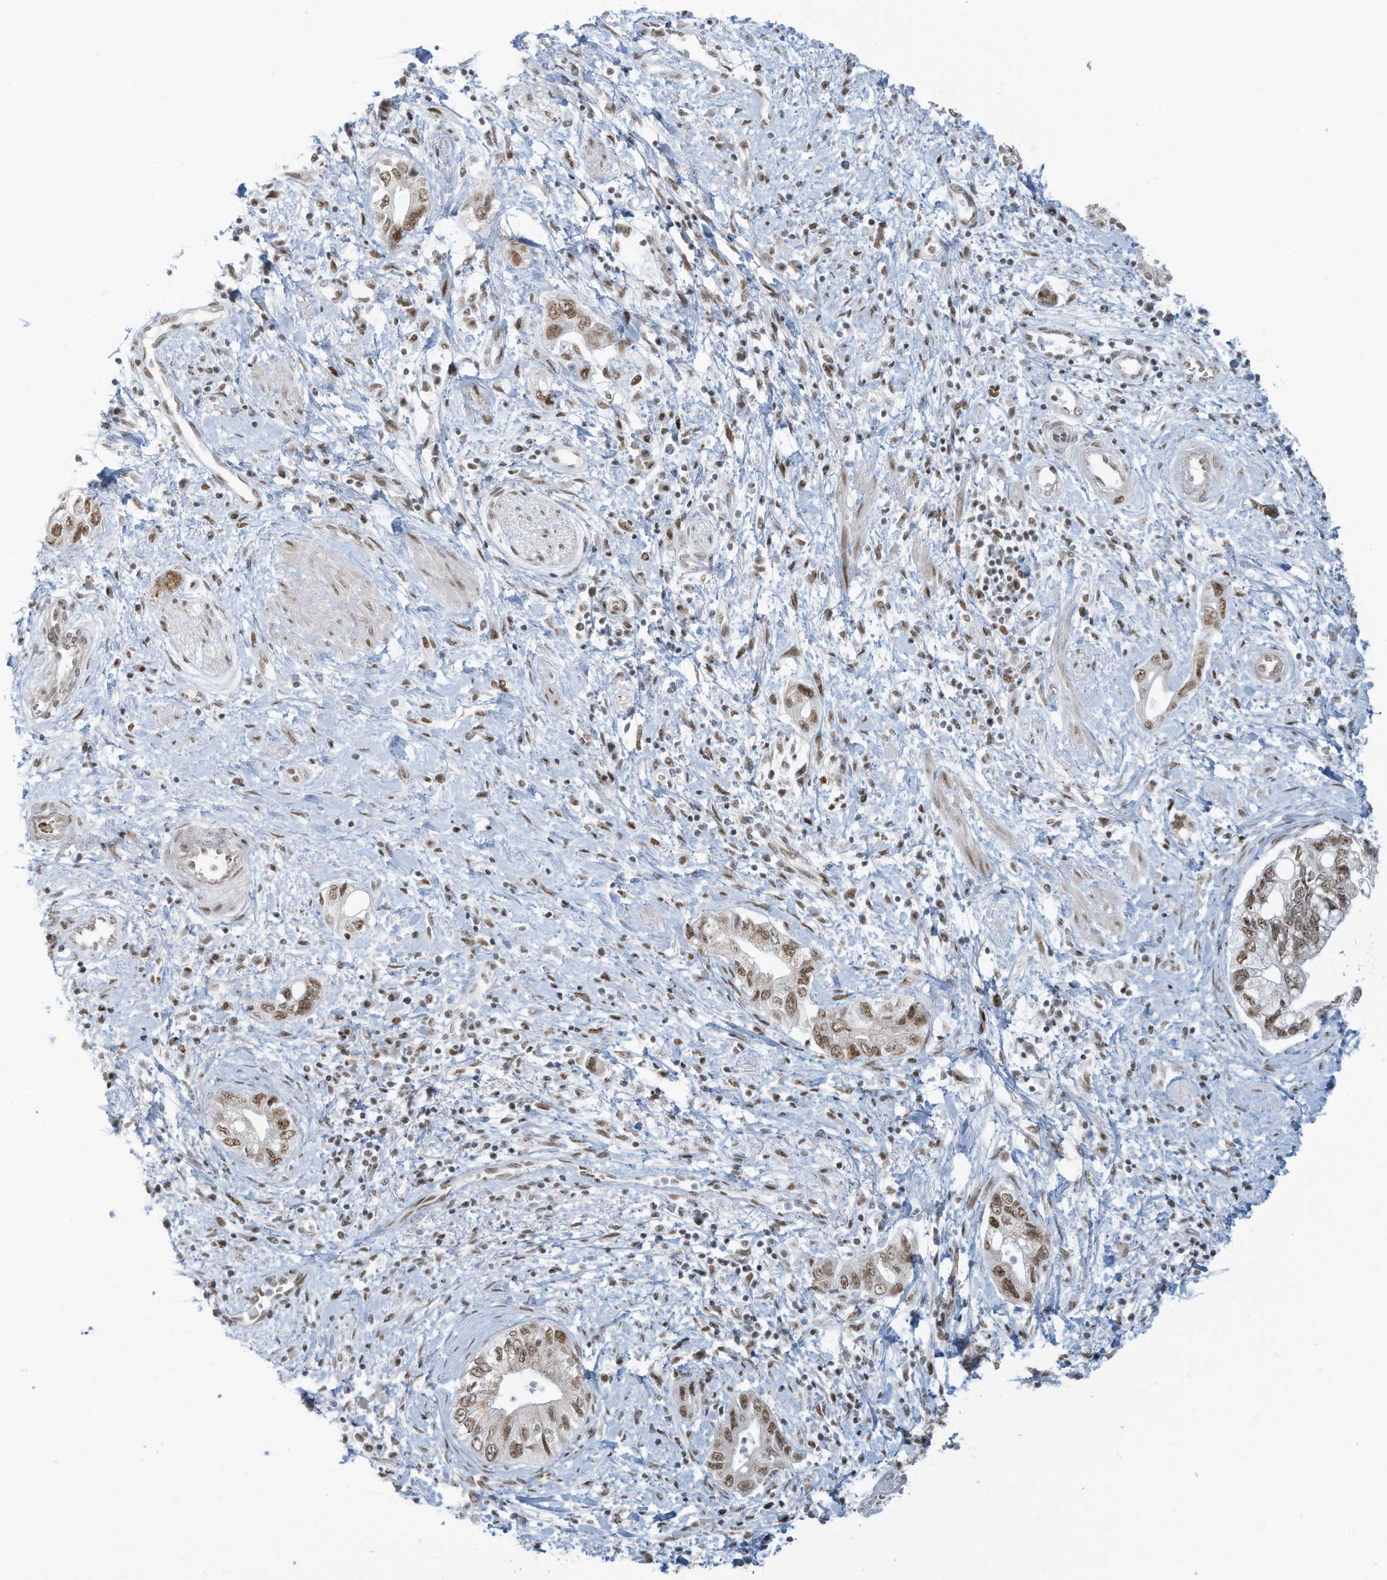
{"staining": {"intensity": "moderate", "quantity": ">75%", "location": "nuclear"}, "tissue": "pancreatic cancer", "cell_type": "Tumor cells", "image_type": "cancer", "snomed": [{"axis": "morphology", "description": "Adenocarcinoma, NOS"}, {"axis": "topography", "description": "Pancreas"}], "caption": "A brown stain shows moderate nuclear positivity of a protein in human adenocarcinoma (pancreatic) tumor cells.", "gene": "ECT2L", "patient": {"sex": "female", "age": 73}}